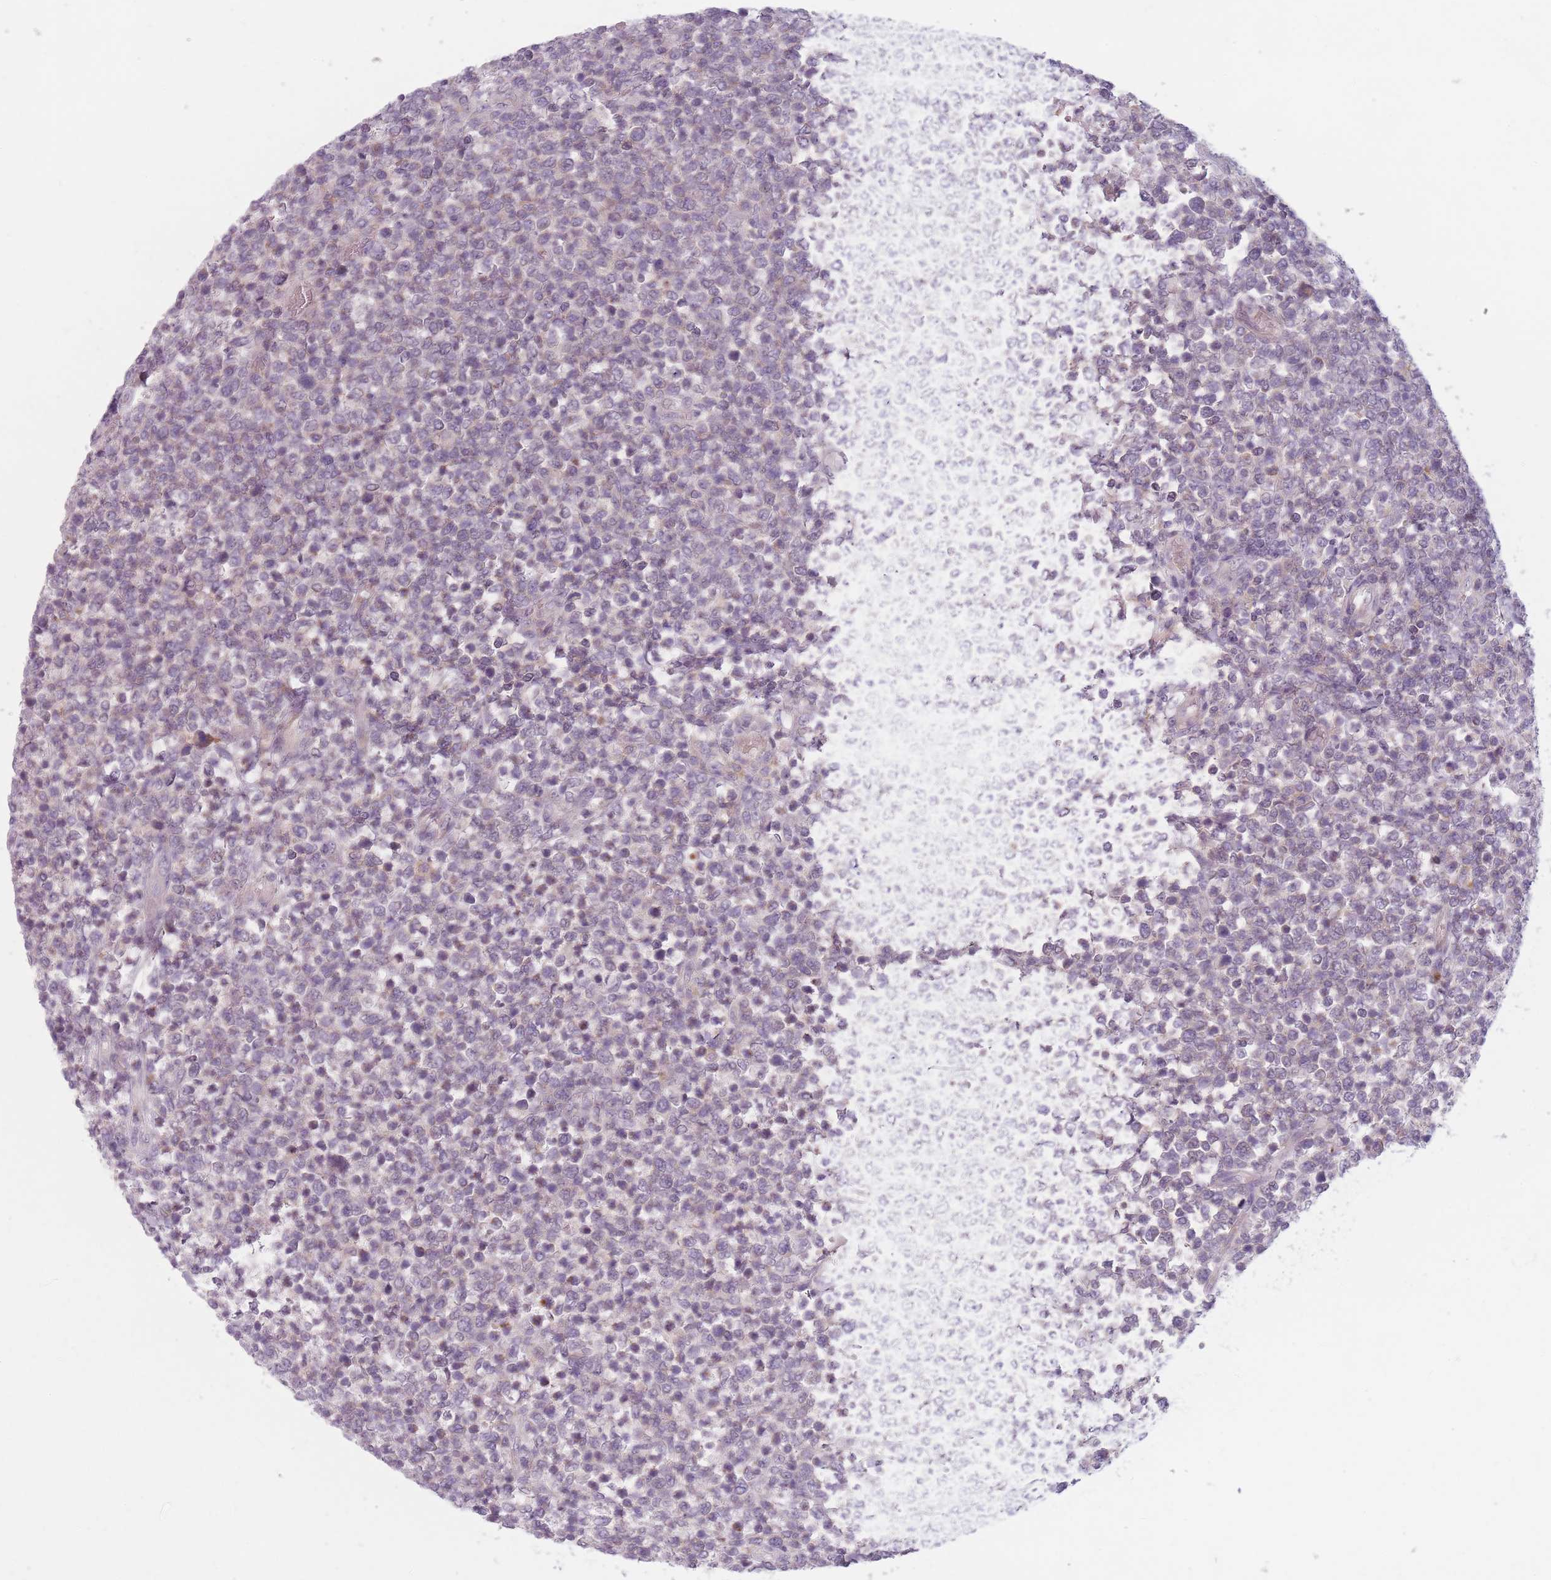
{"staining": {"intensity": "negative", "quantity": "none", "location": "none"}, "tissue": "lymphoma", "cell_type": "Tumor cells", "image_type": "cancer", "snomed": [{"axis": "morphology", "description": "Malignant lymphoma, non-Hodgkin's type, High grade"}, {"axis": "topography", "description": "Soft tissue"}], "caption": "DAB (3,3'-diaminobenzidine) immunohistochemical staining of human lymphoma demonstrates no significant positivity in tumor cells.", "gene": "NT5DC2", "patient": {"sex": "female", "age": 56}}